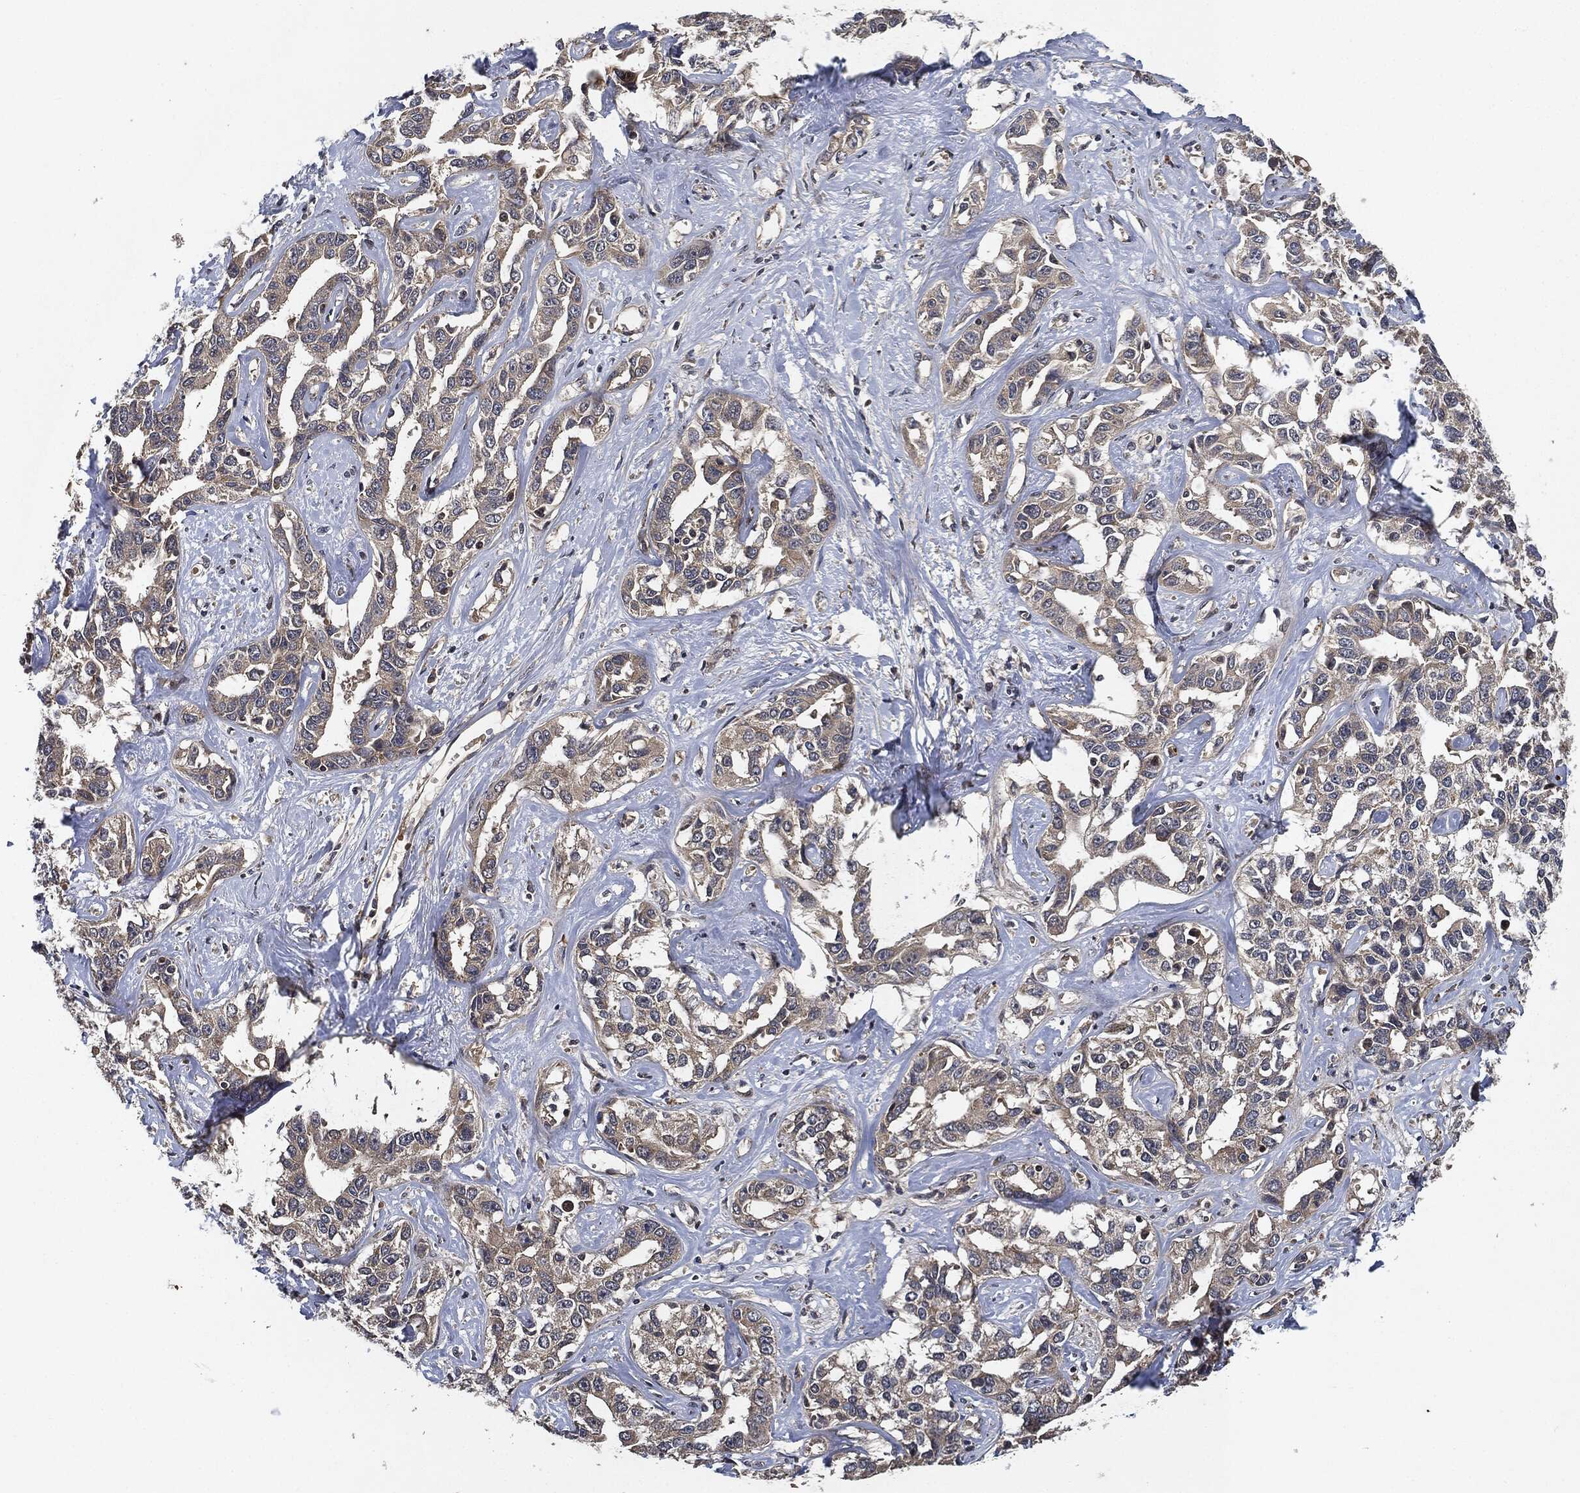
{"staining": {"intensity": "weak", "quantity": "<25%", "location": "cytoplasmic/membranous"}, "tissue": "liver cancer", "cell_type": "Tumor cells", "image_type": "cancer", "snomed": [{"axis": "morphology", "description": "Cholangiocarcinoma"}, {"axis": "topography", "description": "Liver"}], "caption": "Tumor cells are negative for protein expression in human liver cancer (cholangiocarcinoma).", "gene": "MLST8", "patient": {"sex": "male", "age": 59}}